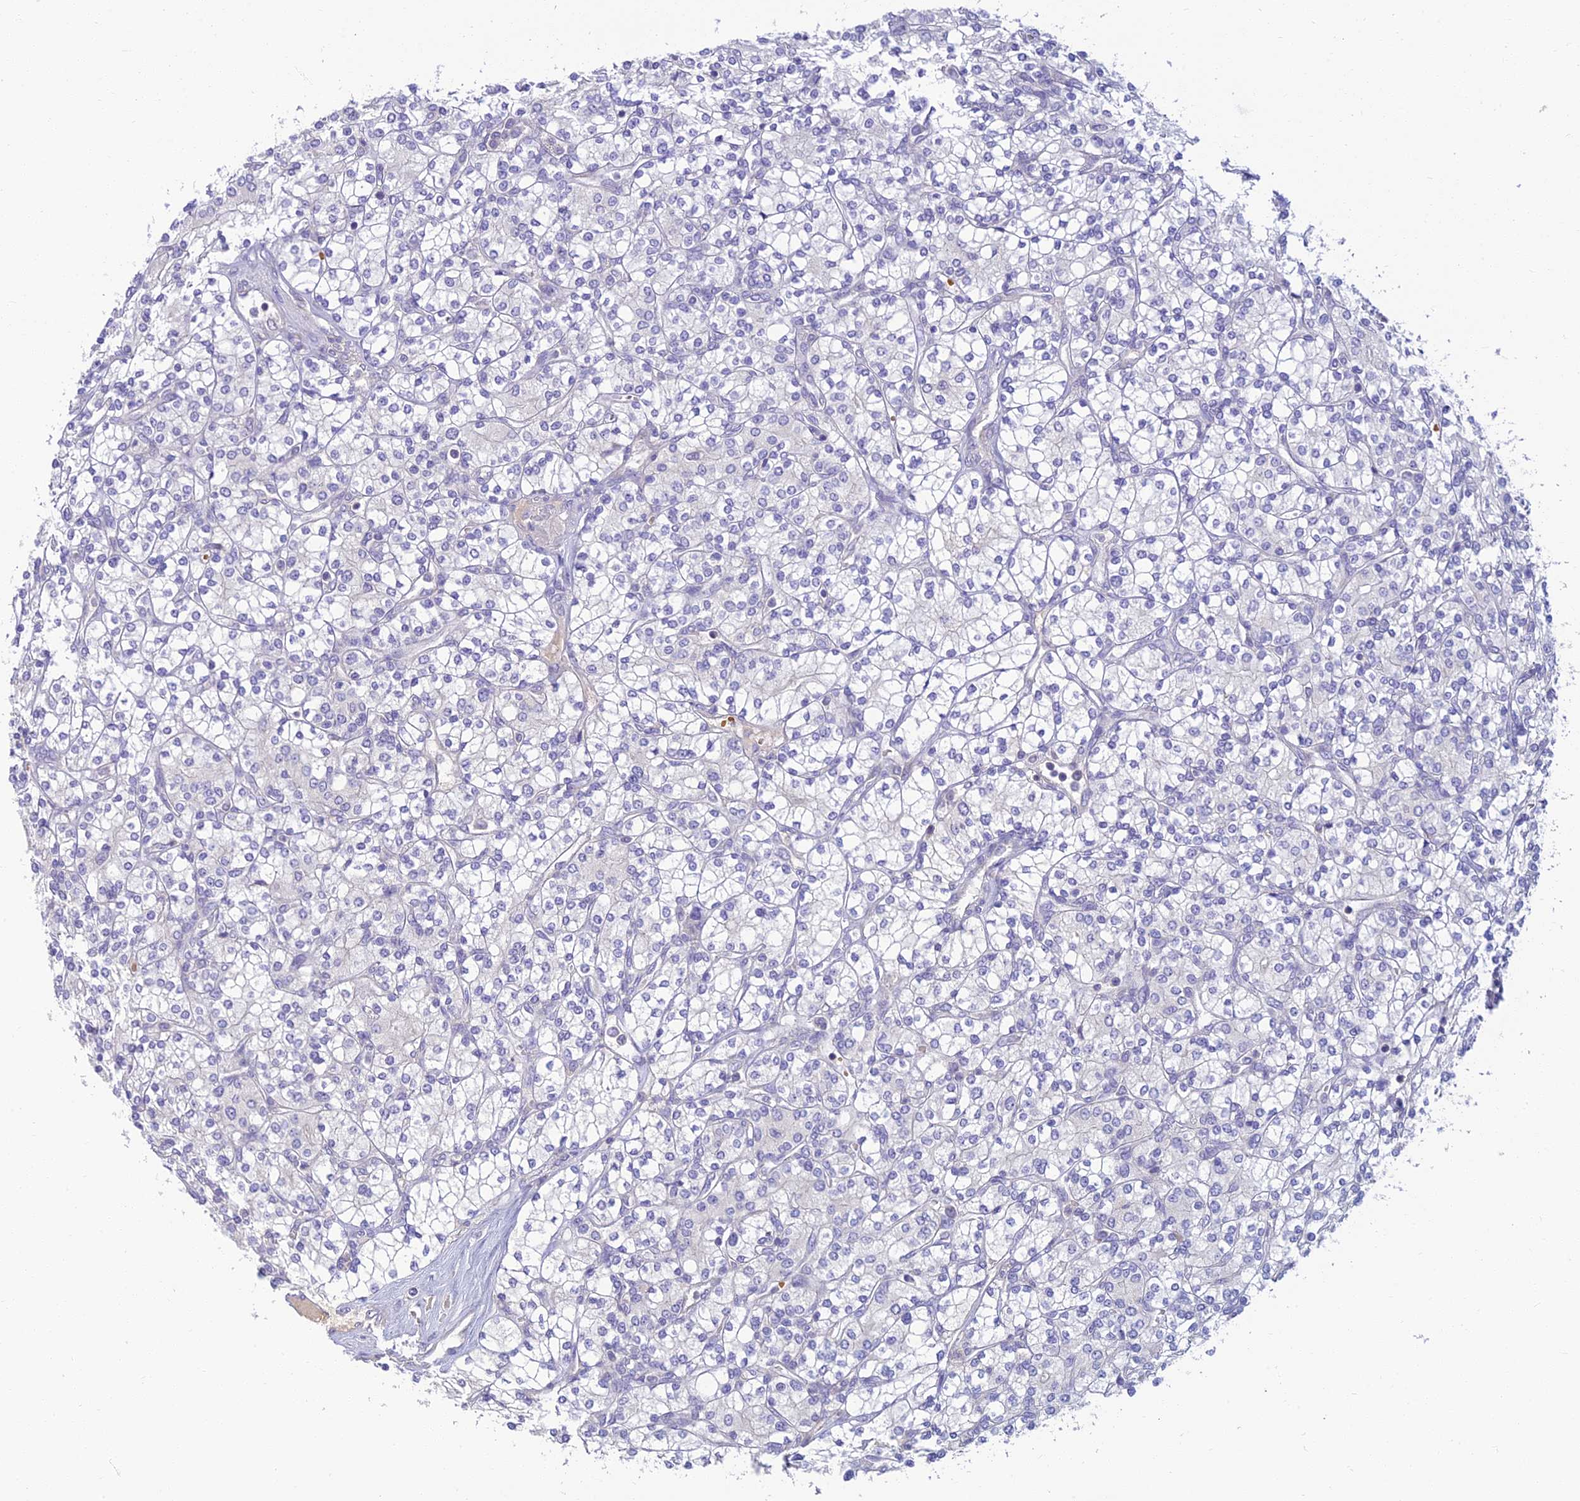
{"staining": {"intensity": "negative", "quantity": "none", "location": "none"}, "tissue": "renal cancer", "cell_type": "Tumor cells", "image_type": "cancer", "snomed": [{"axis": "morphology", "description": "Adenocarcinoma, NOS"}, {"axis": "topography", "description": "Kidney"}], "caption": "Immunohistochemistry image of neoplastic tissue: human adenocarcinoma (renal) stained with DAB displays no significant protein expression in tumor cells.", "gene": "CLIP4", "patient": {"sex": "male", "age": 77}}